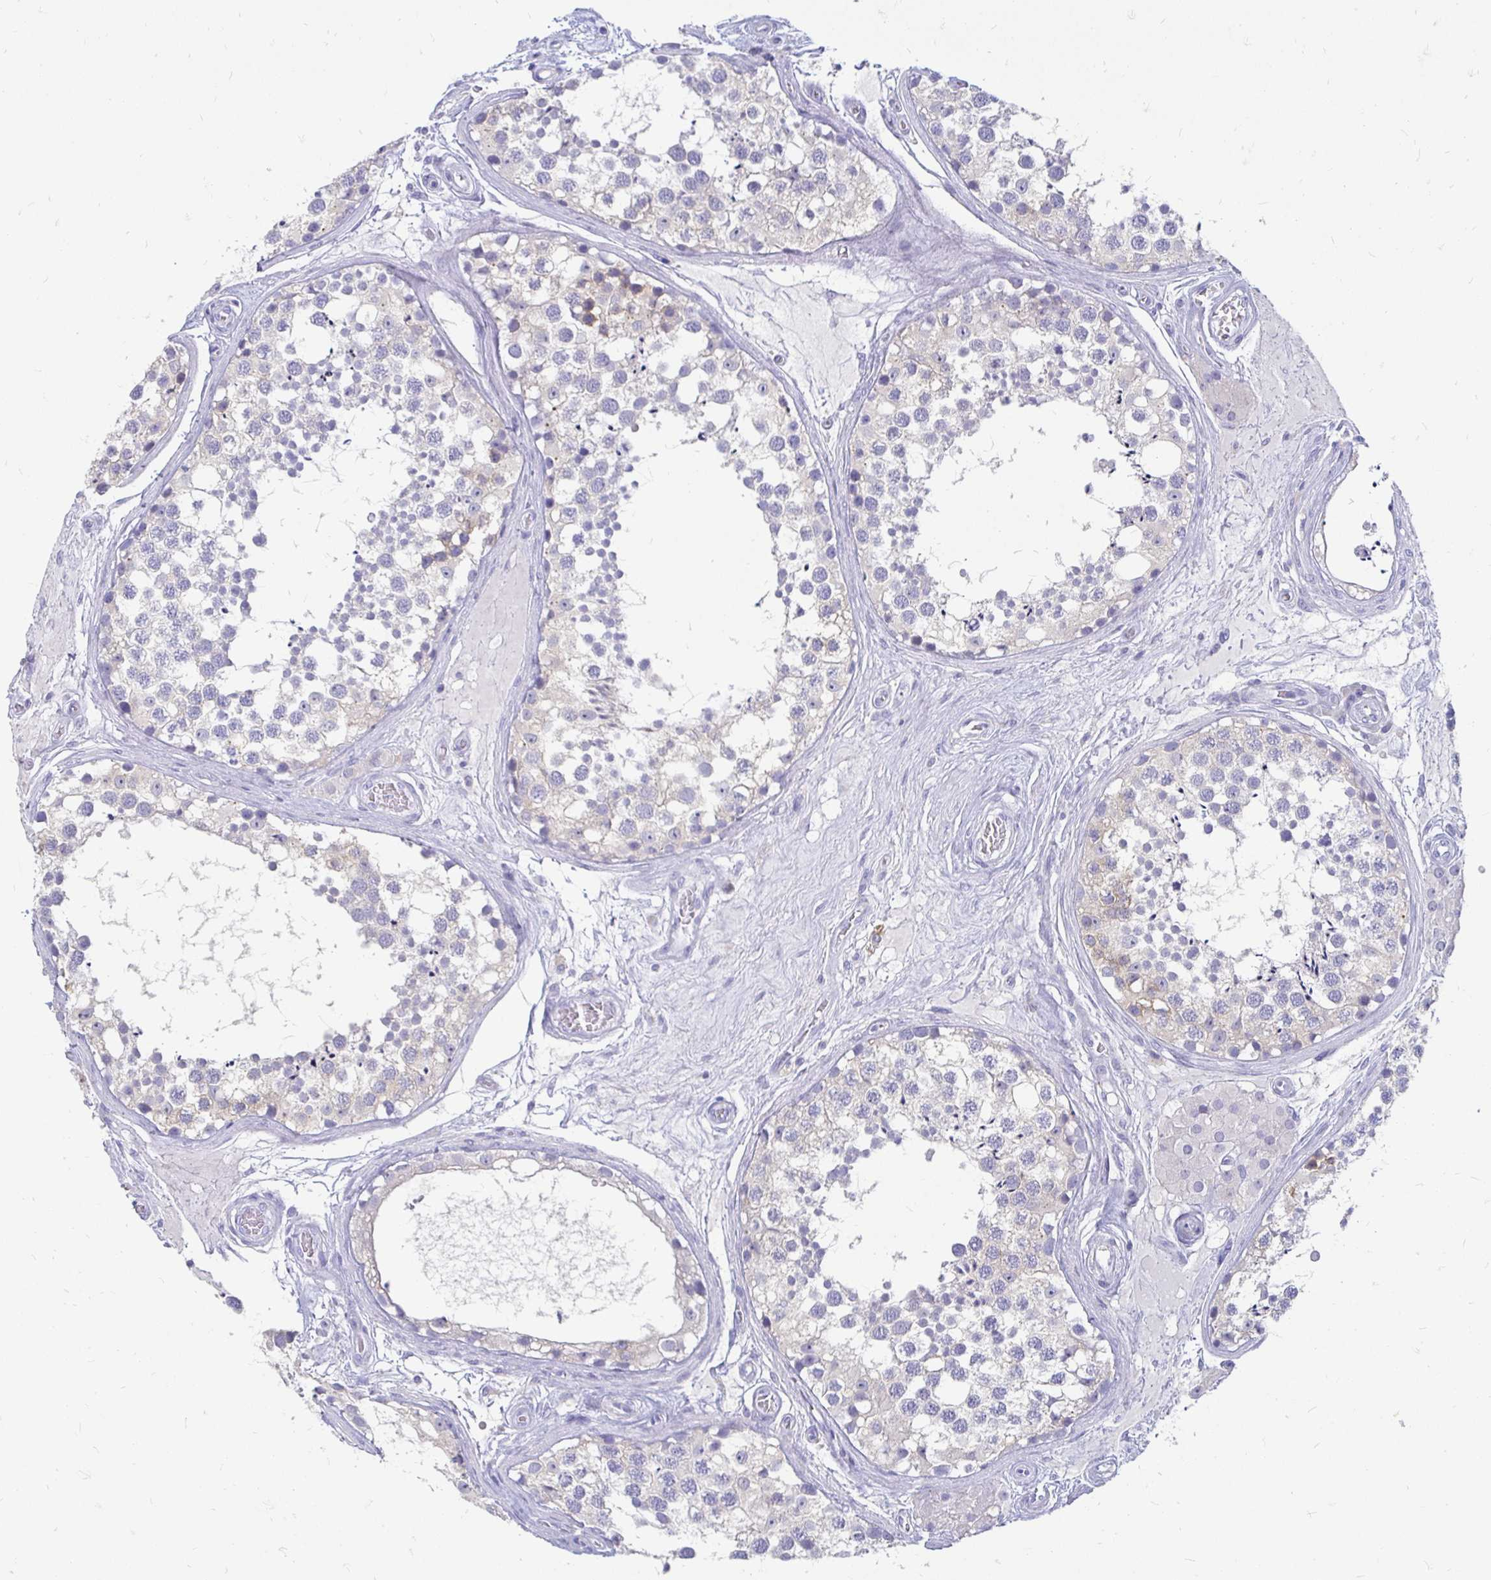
{"staining": {"intensity": "moderate", "quantity": "<25%", "location": "cytoplasmic/membranous"}, "tissue": "testis", "cell_type": "Cells in seminiferous ducts", "image_type": "normal", "snomed": [{"axis": "morphology", "description": "Normal tissue, NOS"}, {"axis": "morphology", "description": "Seminoma, NOS"}, {"axis": "topography", "description": "Testis"}], "caption": "Cells in seminiferous ducts show low levels of moderate cytoplasmic/membranous expression in about <25% of cells in normal testis.", "gene": "PEG10", "patient": {"sex": "male", "age": 65}}